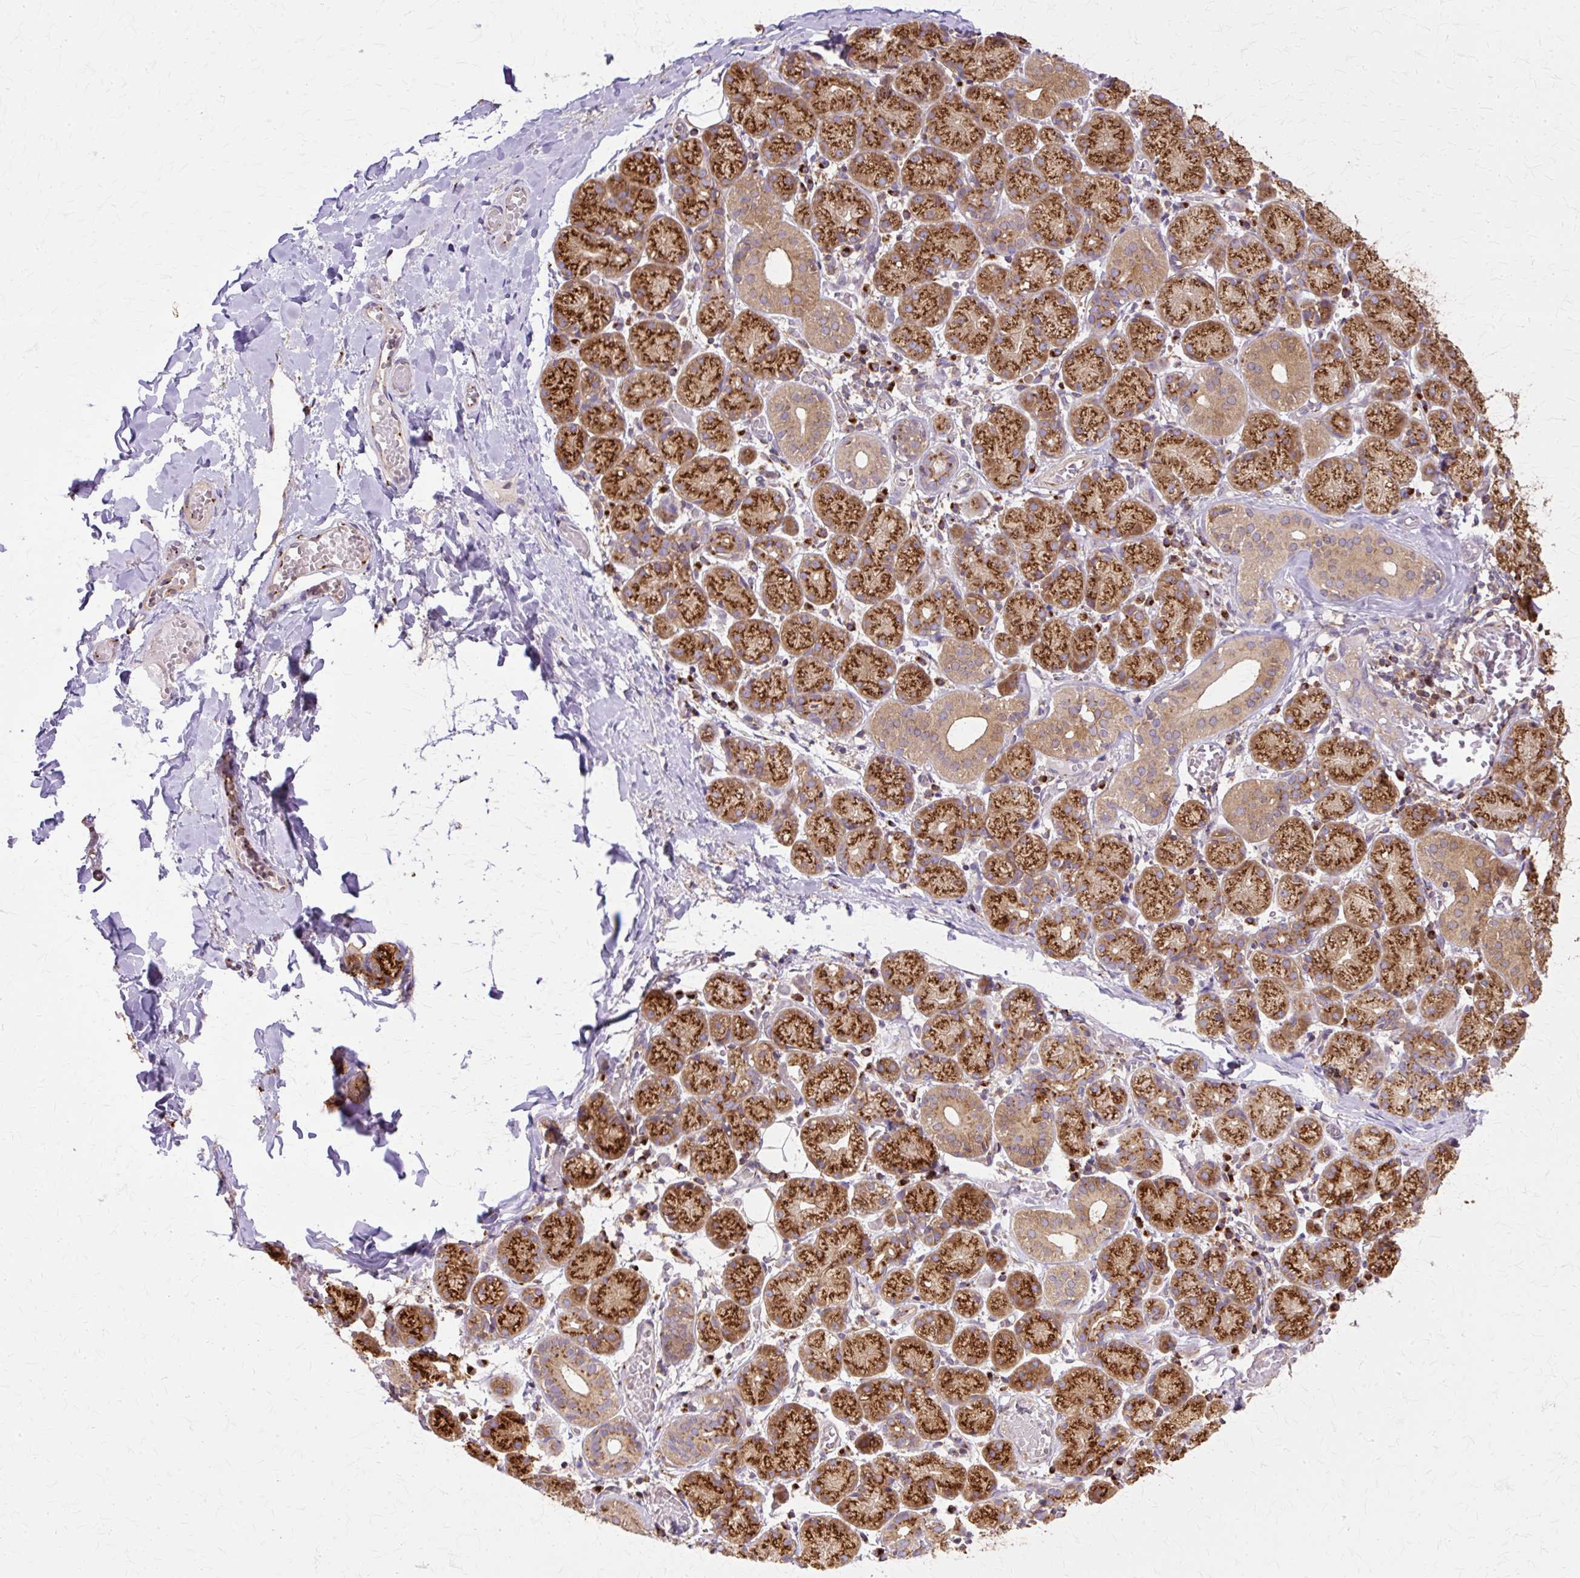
{"staining": {"intensity": "strong", "quantity": ">75%", "location": "cytoplasmic/membranous"}, "tissue": "salivary gland", "cell_type": "Glandular cells", "image_type": "normal", "snomed": [{"axis": "morphology", "description": "Normal tissue, NOS"}, {"axis": "topography", "description": "Salivary gland"}], "caption": "Protein staining displays strong cytoplasmic/membranous staining in about >75% of glandular cells in benign salivary gland.", "gene": "COPB1", "patient": {"sex": "female", "age": 24}}